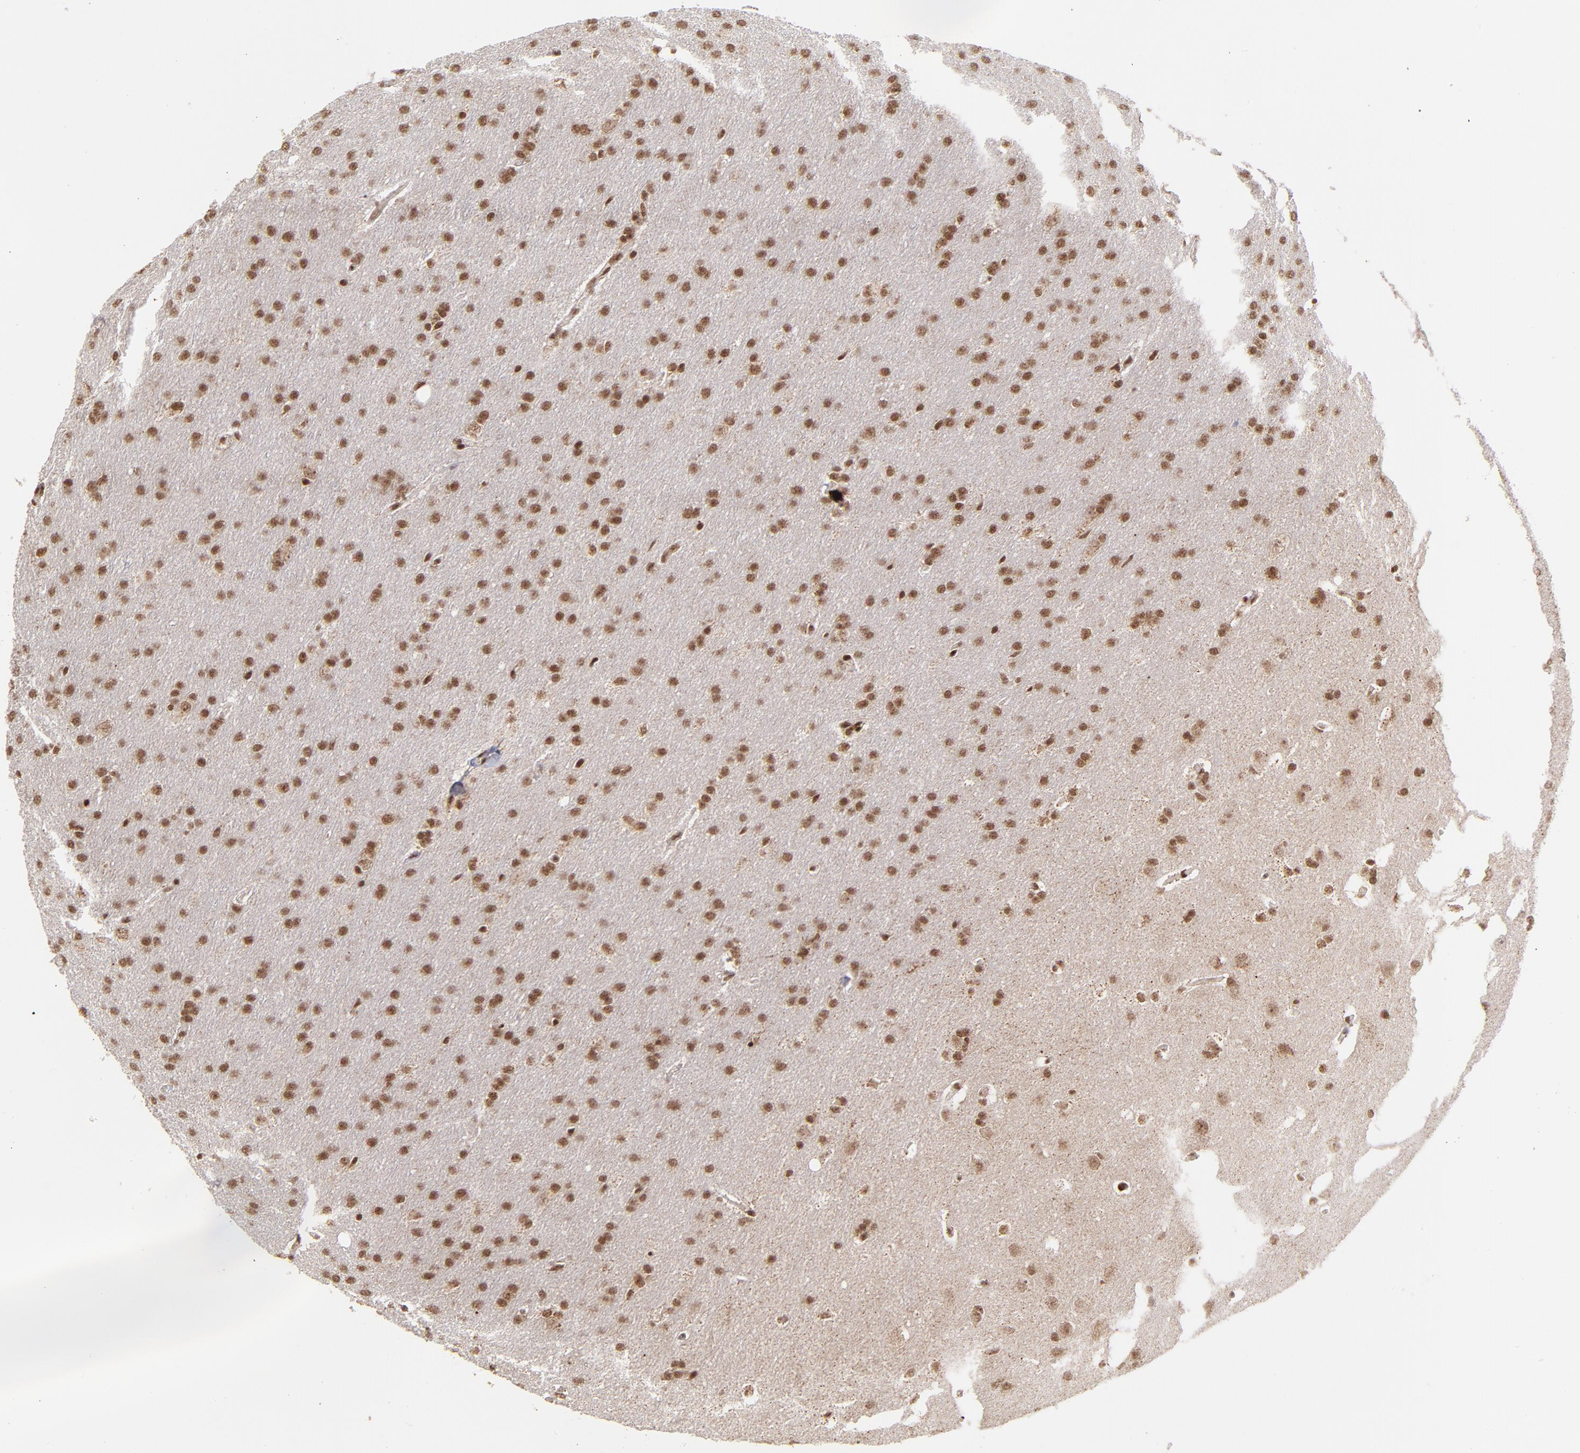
{"staining": {"intensity": "moderate", "quantity": ">75%", "location": "nuclear"}, "tissue": "glioma", "cell_type": "Tumor cells", "image_type": "cancer", "snomed": [{"axis": "morphology", "description": "Glioma, malignant, Low grade"}, {"axis": "topography", "description": "Brain"}], "caption": "This photomicrograph exhibits immunohistochemistry staining of human malignant glioma (low-grade), with medium moderate nuclear expression in approximately >75% of tumor cells.", "gene": "ZFX", "patient": {"sex": "female", "age": 32}}